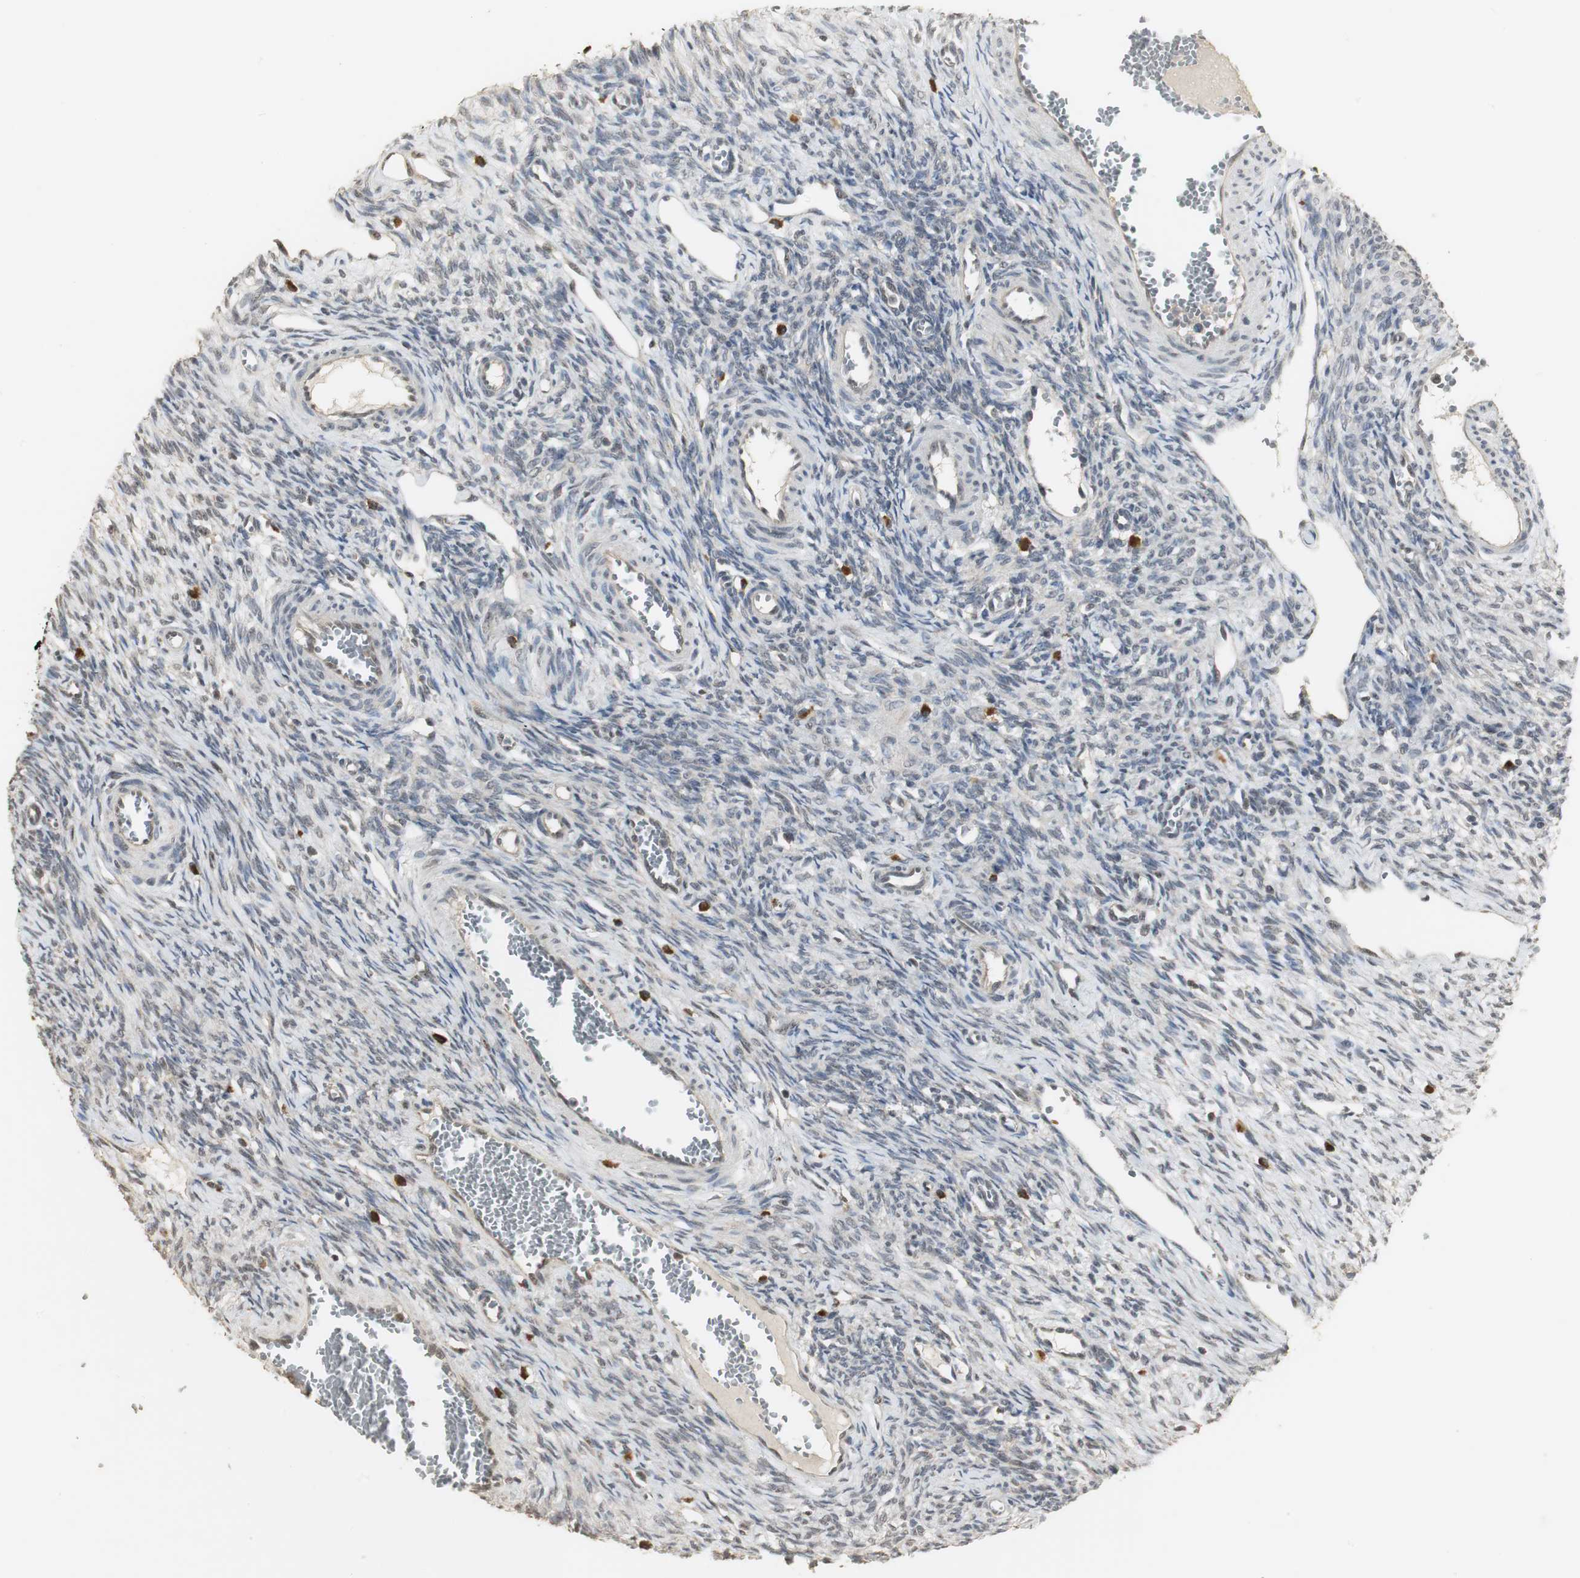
{"staining": {"intensity": "weak", "quantity": "<25%", "location": "nuclear"}, "tissue": "ovary", "cell_type": "Ovarian stroma cells", "image_type": "normal", "snomed": [{"axis": "morphology", "description": "Normal tissue, NOS"}, {"axis": "topography", "description": "Ovary"}], "caption": "IHC photomicrograph of unremarkable human ovary stained for a protein (brown), which reveals no positivity in ovarian stroma cells.", "gene": "ELOA", "patient": {"sex": "female", "age": 33}}